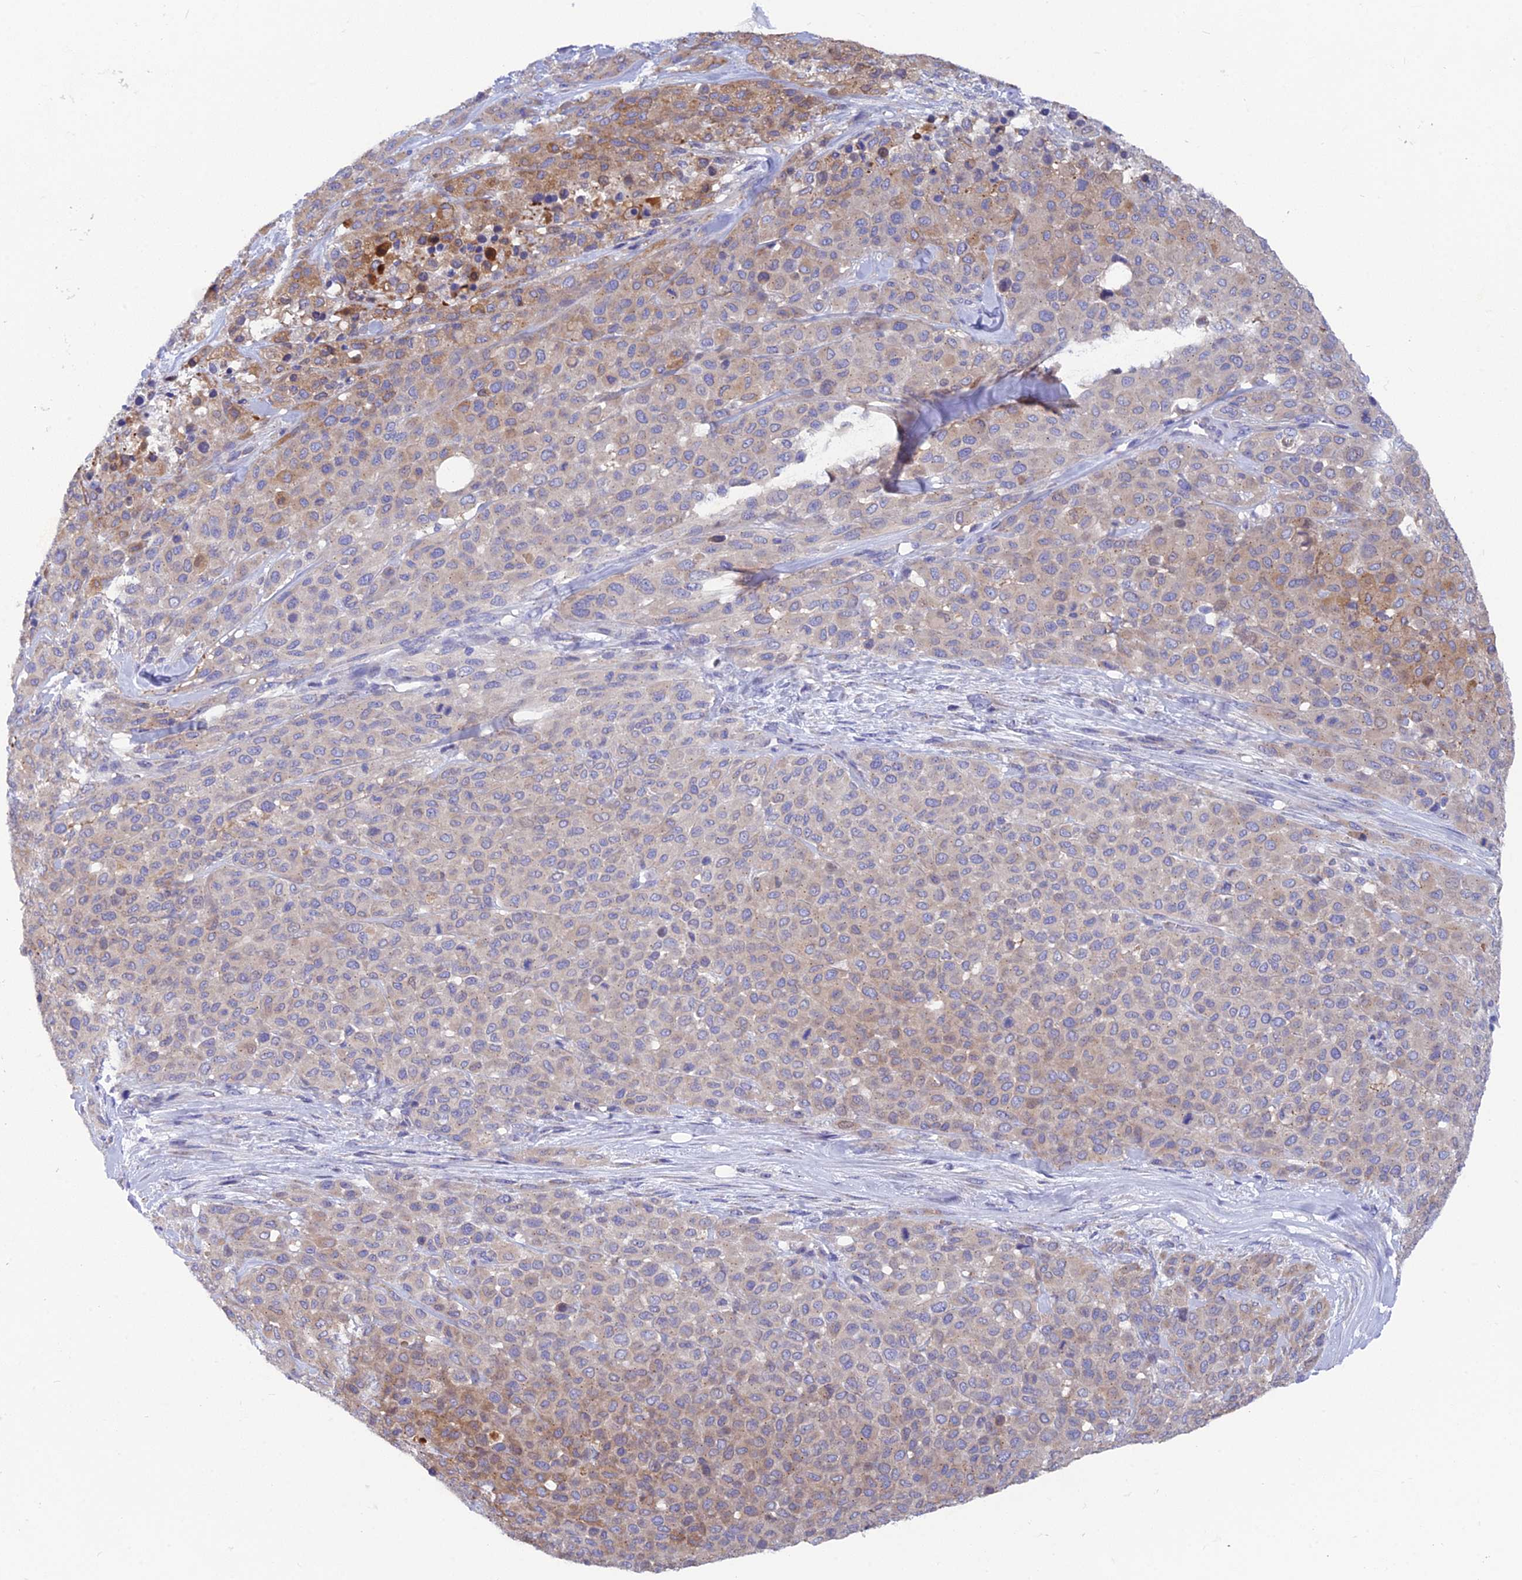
{"staining": {"intensity": "moderate", "quantity": "25%-75%", "location": "cytoplasmic/membranous"}, "tissue": "melanoma", "cell_type": "Tumor cells", "image_type": "cancer", "snomed": [{"axis": "morphology", "description": "Malignant melanoma, Metastatic site"}, {"axis": "topography", "description": "Skin"}], "caption": "Immunohistochemical staining of melanoma demonstrates medium levels of moderate cytoplasmic/membranous protein expression in about 25%-75% of tumor cells. Immunohistochemistry (ihc) stains the protein in brown and the nuclei are stained blue.", "gene": "AK4", "patient": {"sex": "female", "age": 81}}